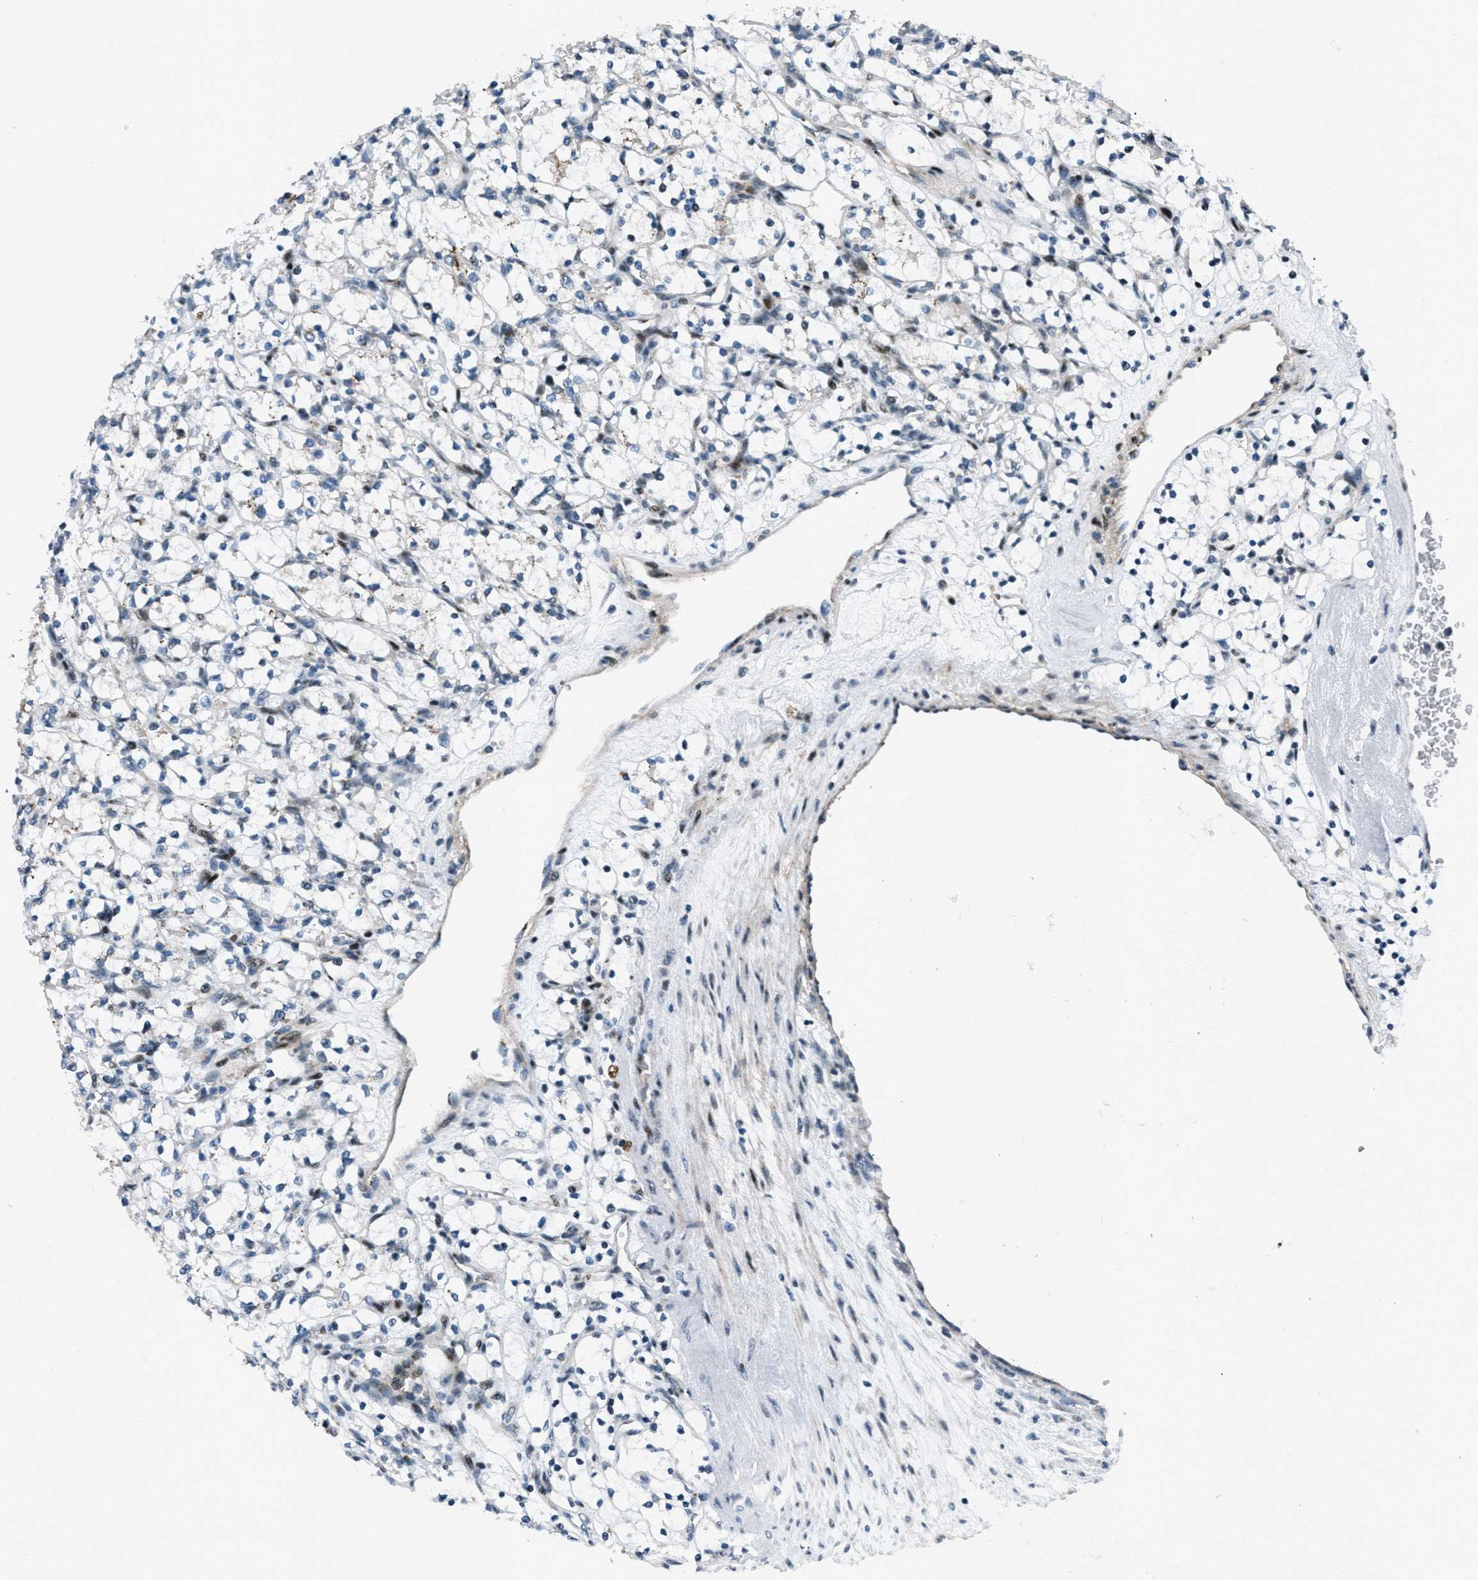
{"staining": {"intensity": "negative", "quantity": "none", "location": "none"}, "tissue": "renal cancer", "cell_type": "Tumor cells", "image_type": "cancer", "snomed": [{"axis": "morphology", "description": "Adenocarcinoma, NOS"}, {"axis": "topography", "description": "Kidney"}], "caption": "An immunohistochemistry (IHC) micrograph of adenocarcinoma (renal) is shown. There is no staining in tumor cells of adenocarcinoma (renal).", "gene": "GPC6", "patient": {"sex": "female", "age": 69}}